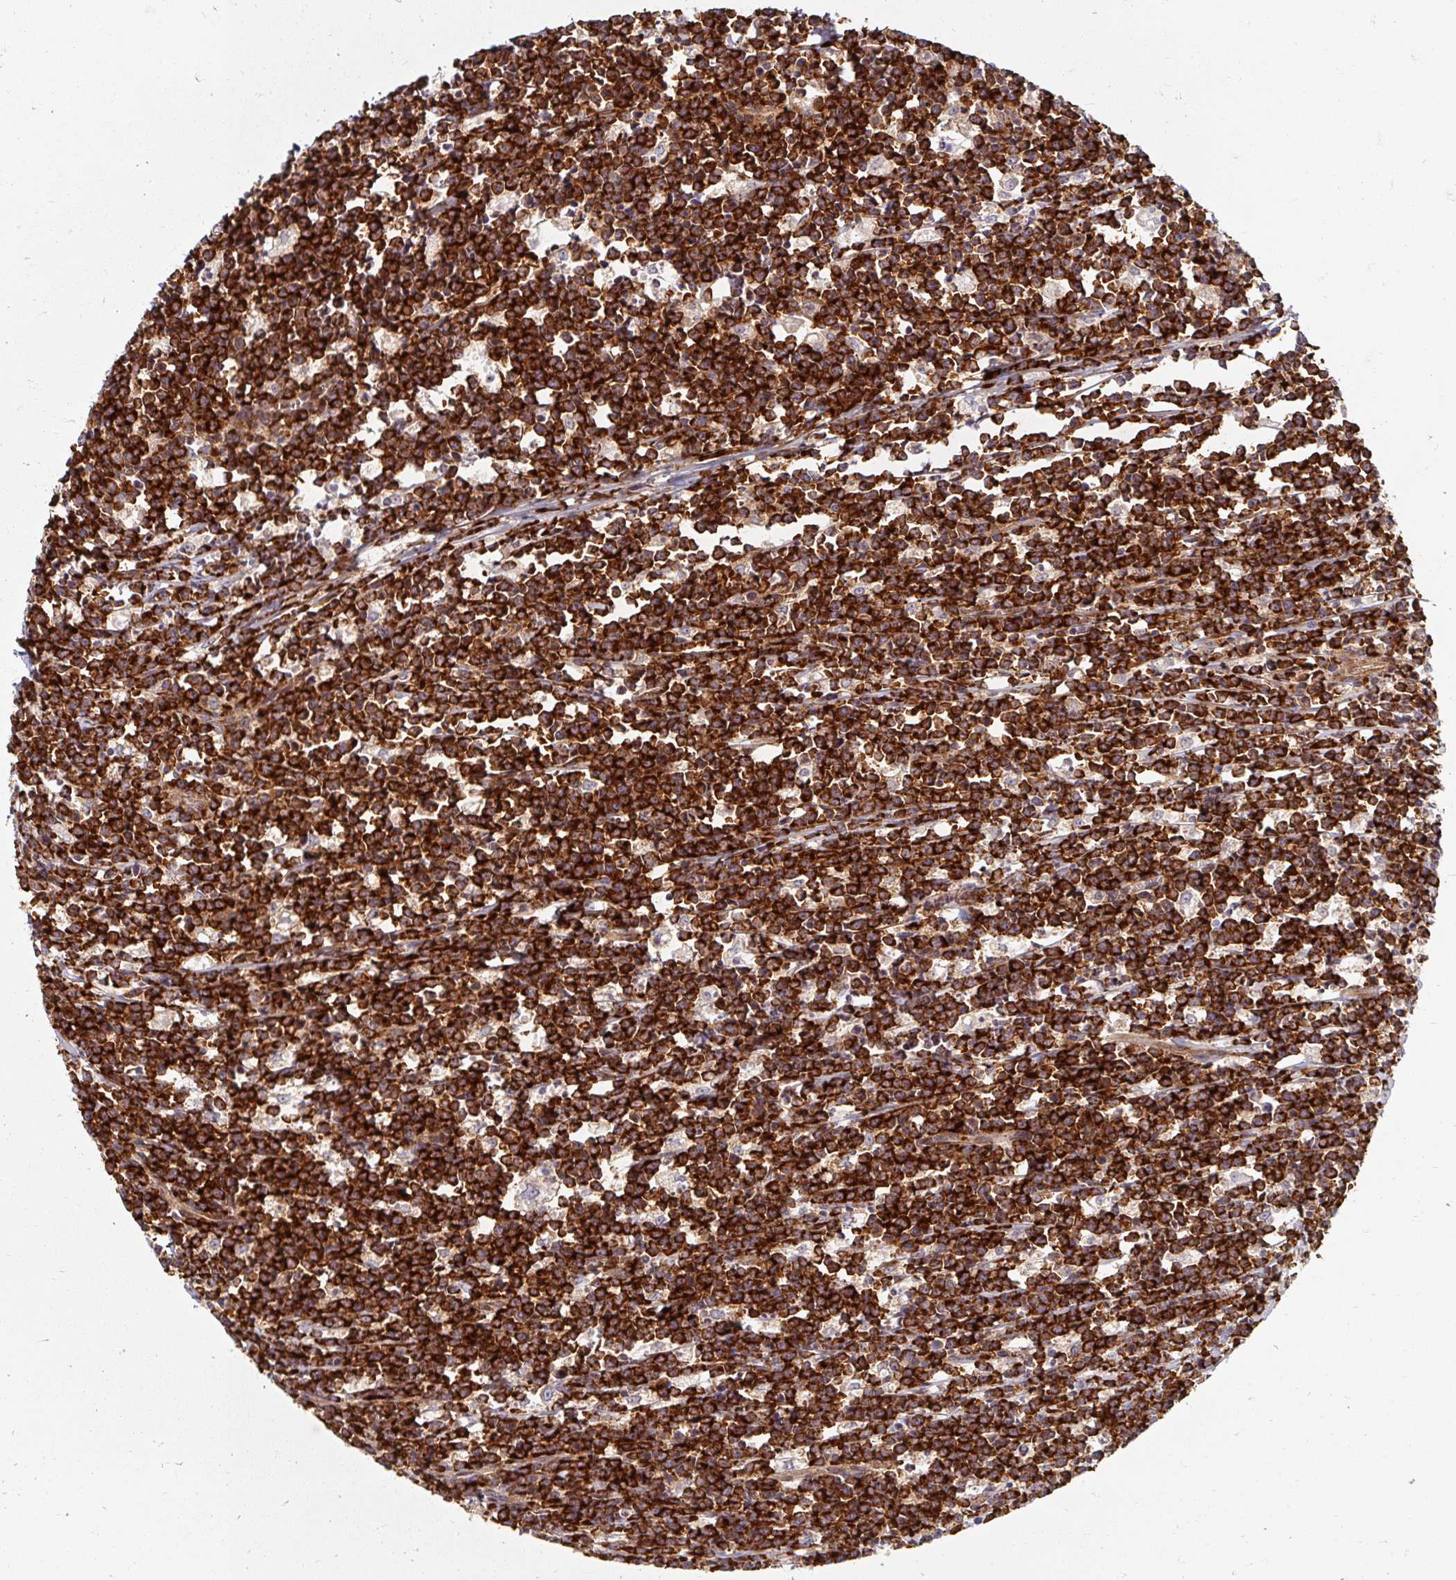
{"staining": {"intensity": "strong", "quantity": ">75%", "location": "cytoplasmic/membranous"}, "tissue": "lymphoma", "cell_type": "Tumor cells", "image_type": "cancer", "snomed": [{"axis": "morphology", "description": "Malignant lymphoma, non-Hodgkin's type, High grade"}, {"axis": "topography", "description": "Small intestine"}], "caption": "Brown immunohistochemical staining in lymphoma displays strong cytoplasmic/membranous staining in approximately >75% of tumor cells.", "gene": "BTF3", "patient": {"sex": "female", "age": 56}}